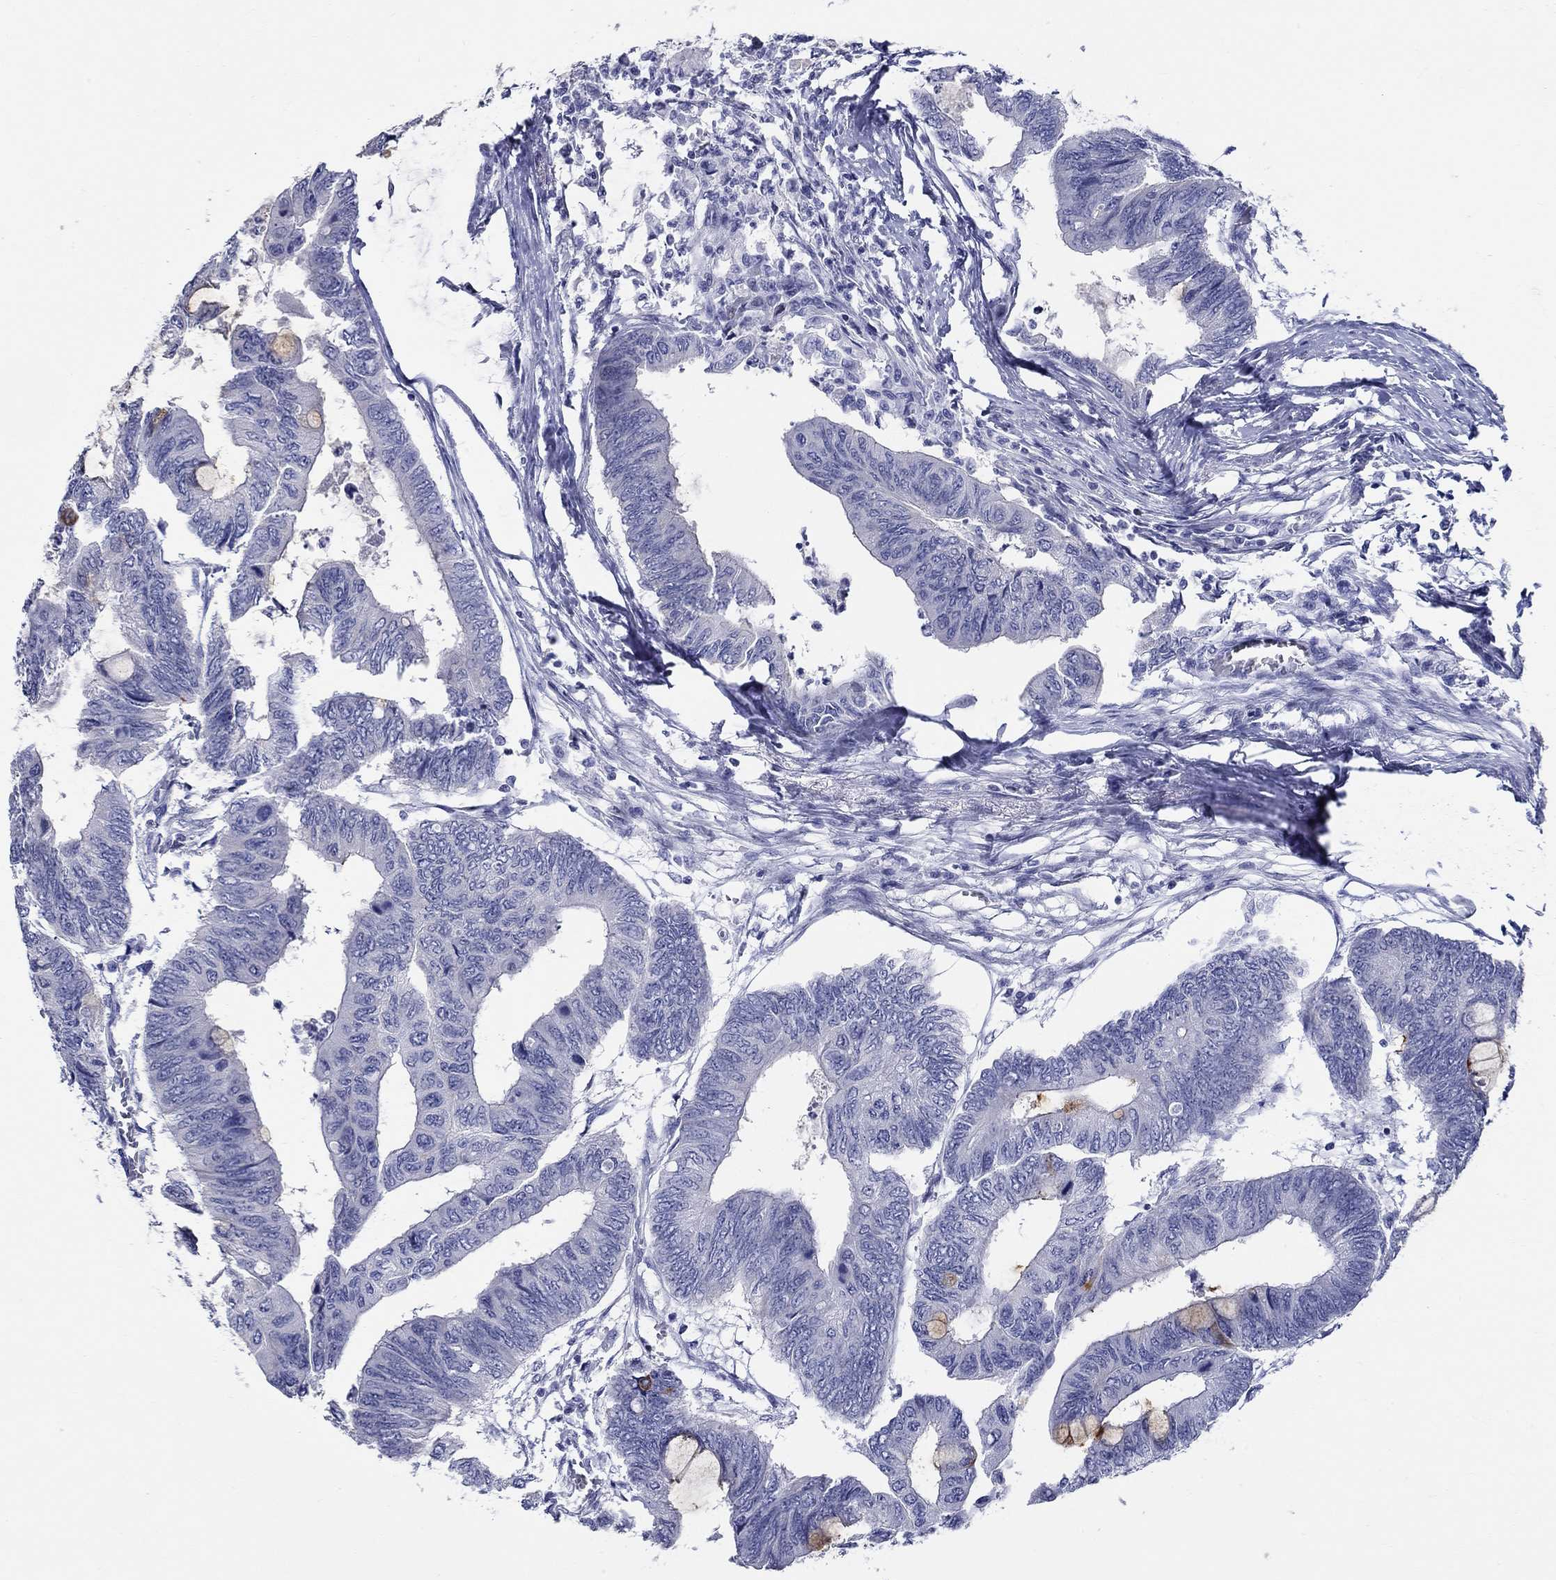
{"staining": {"intensity": "negative", "quantity": "none", "location": "none"}, "tissue": "colorectal cancer", "cell_type": "Tumor cells", "image_type": "cancer", "snomed": [{"axis": "morphology", "description": "Normal tissue, NOS"}, {"axis": "morphology", "description": "Adenocarcinoma, NOS"}, {"axis": "topography", "description": "Rectum"}, {"axis": "topography", "description": "Peripheral nerve tissue"}], "caption": "The micrograph shows no staining of tumor cells in colorectal cancer (adenocarcinoma).", "gene": "CRYGS", "patient": {"sex": "male", "age": 92}}